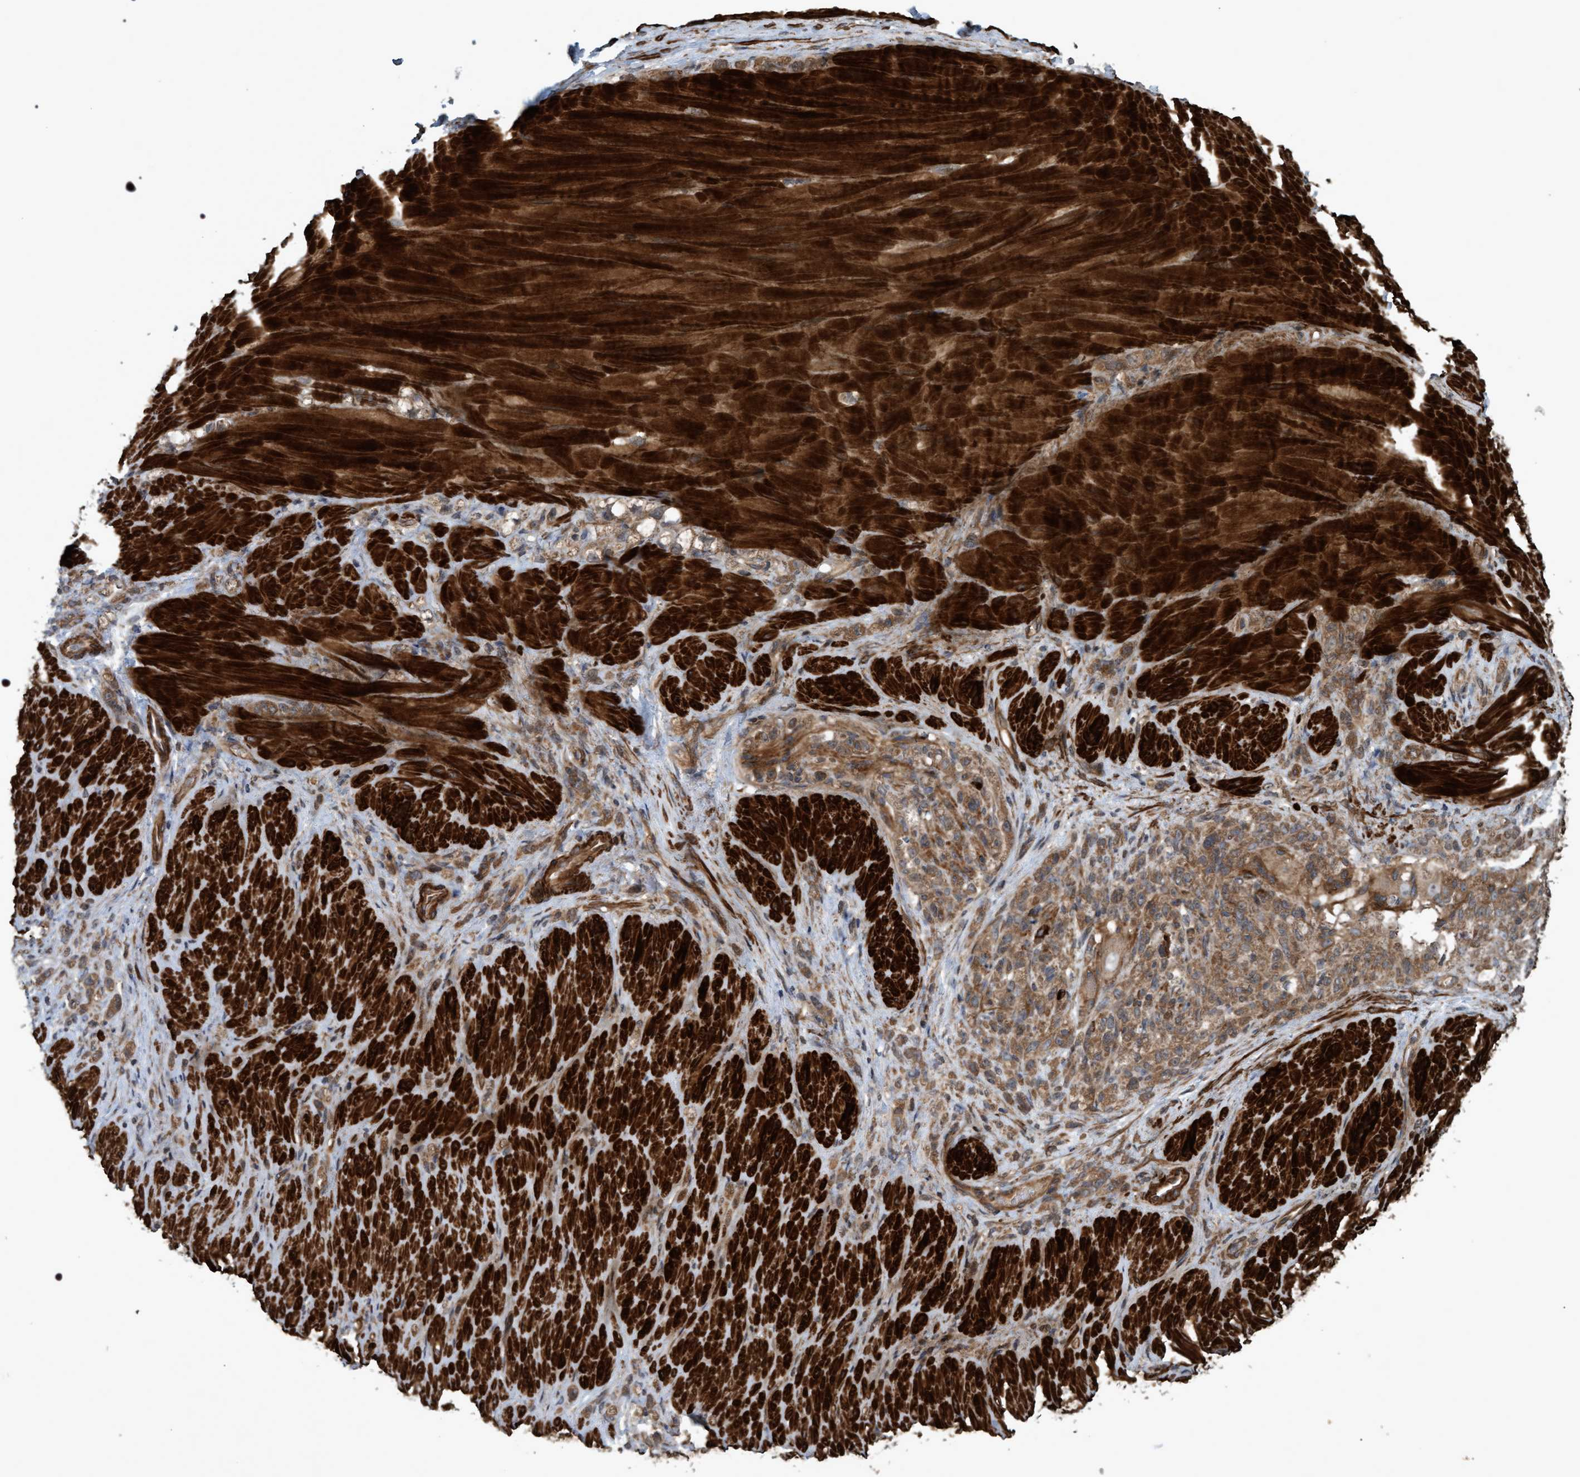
{"staining": {"intensity": "moderate", "quantity": ">75%", "location": "cytoplasmic/membranous"}, "tissue": "stomach cancer", "cell_type": "Tumor cells", "image_type": "cancer", "snomed": [{"axis": "morphology", "description": "Normal tissue, NOS"}, {"axis": "morphology", "description": "Adenocarcinoma, NOS"}, {"axis": "topography", "description": "Stomach"}], "caption": "The micrograph shows immunohistochemical staining of adenocarcinoma (stomach). There is moderate cytoplasmic/membranous expression is identified in about >75% of tumor cells.", "gene": "GGT6", "patient": {"sex": "male", "age": 82}}